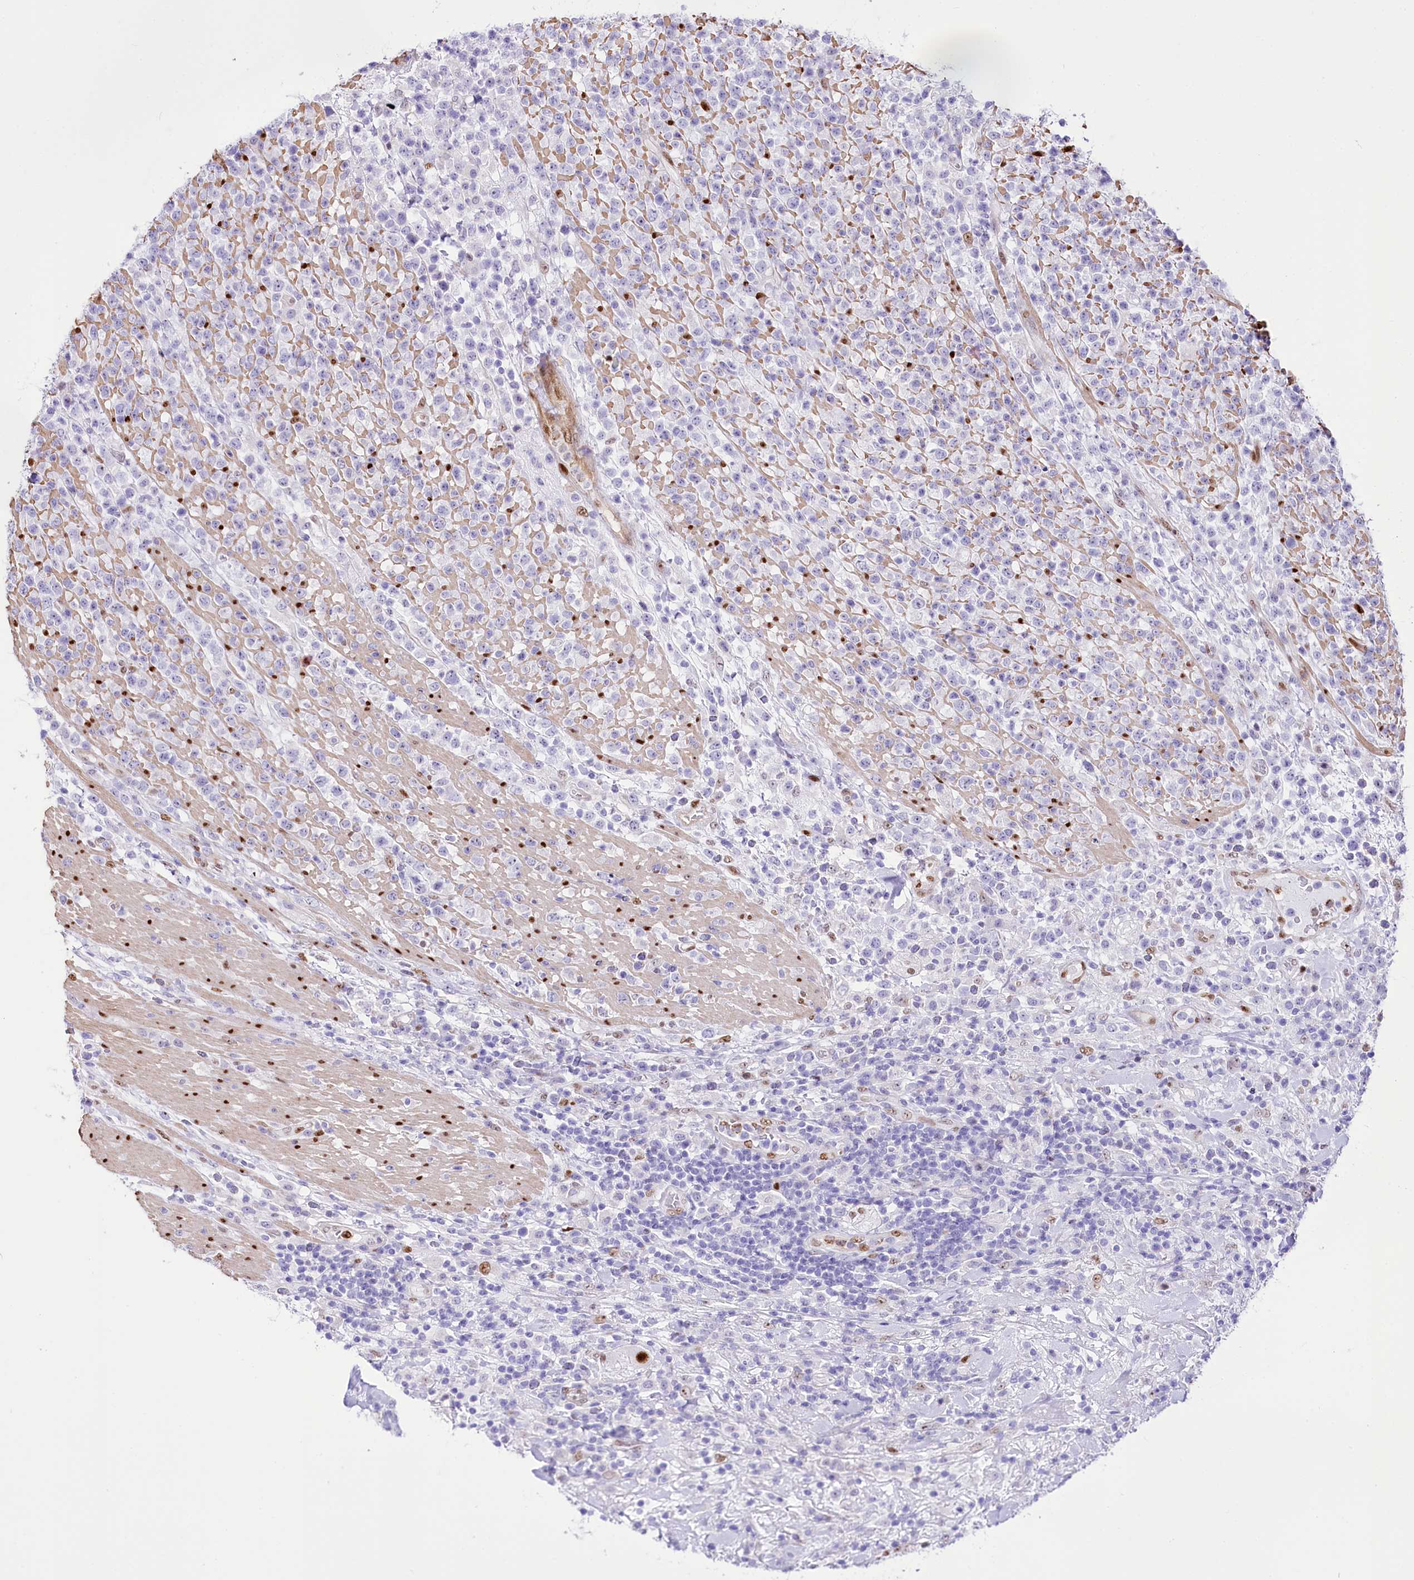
{"staining": {"intensity": "negative", "quantity": "none", "location": "none"}, "tissue": "lymphoma", "cell_type": "Tumor cells", "image_type": "cancer", "snomed": [{"axis": "morphology", "description": "Malignant lymphoma, non-Hodgkin's type, High grade"}, {"axis": "topography", "description": "Colon"}], "caption": "A micrograph of malignant lymphoma, non-Hodgkin's type (high-grade) stained for a protein displays no brown staining in tumor cells.", "gene": "PTMS", "patient": {"sex": "female", "age": 53}}